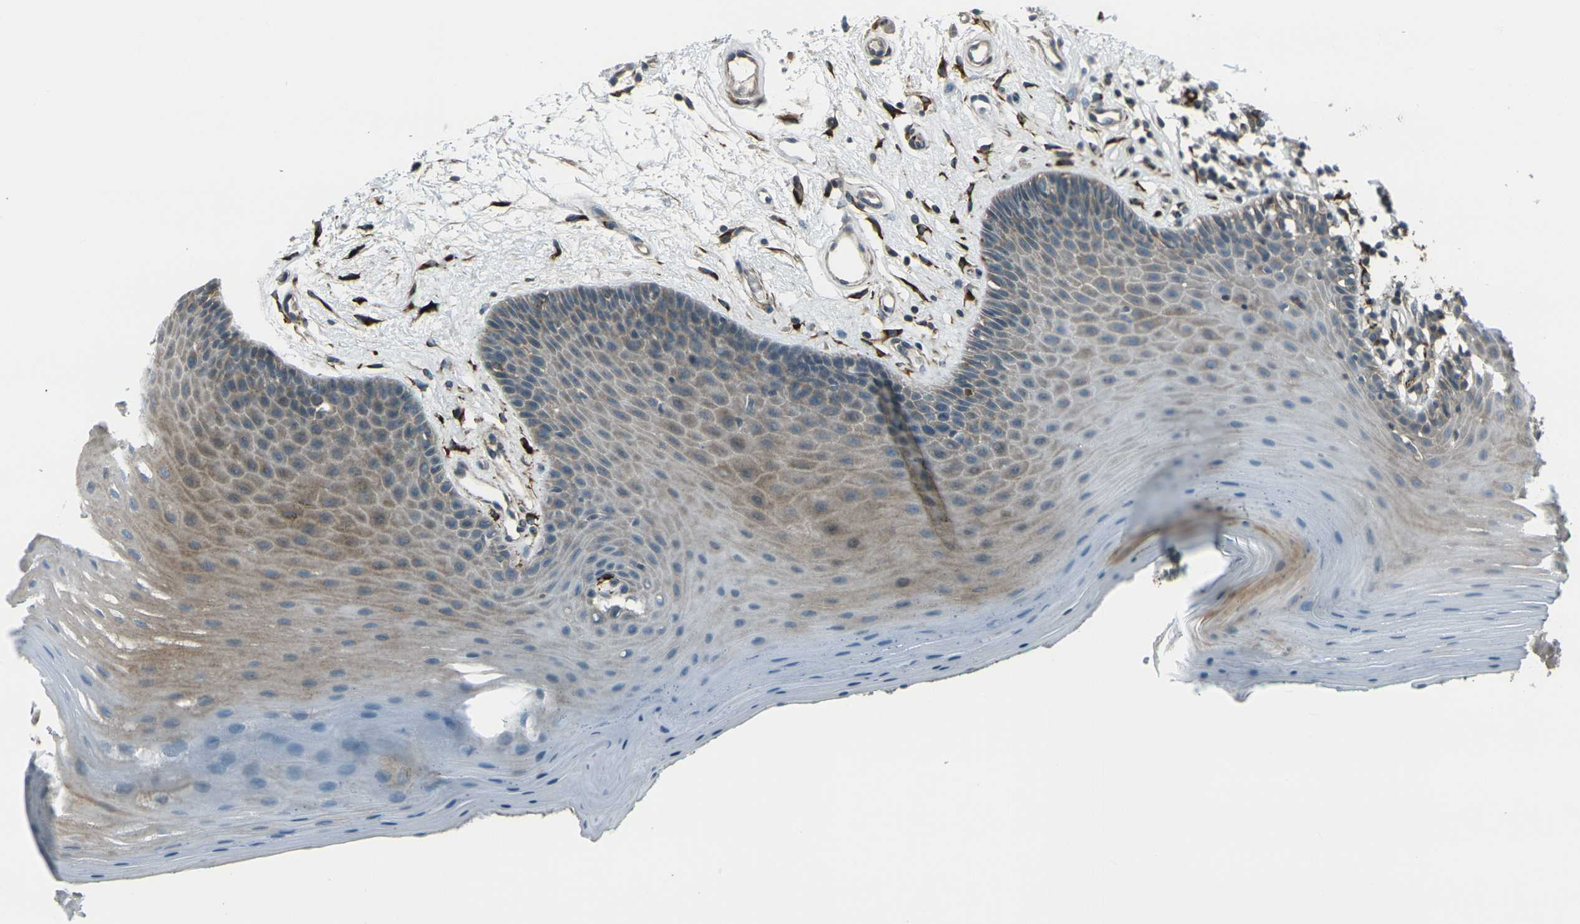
{"staining": {"intensity": "moderate", "quantity": "25%-75%", "location": "cytoplasmic/membranous"}, "tissue": "oral mucosa", "cell_type": "Squamous epithelial cells", "image_type": "normal", "snomed": [{"axis": "morphology", "description": "Normal tissue, NOS"}, {"axis": "topography", "description": "Skeletal muscle"}, {"axis": "topography", "description": "Oral tissue"}], "caption": "Immunohistochemical staining of unremarkable human oral mucosa demonstrates medium levels of moderate cytoplasmic/membranous expression in approximately 25%-75% of squamous epithelial cells. The staining was performed using DAB (3,3'-diaminobenzidine) to visualize the protein expression in brown, while the nuclei were stained in blue with hematoxylin (Magnification: 20x).", "gene": "LSMEM1", "patient": {"sex": "male", "age": 58}}